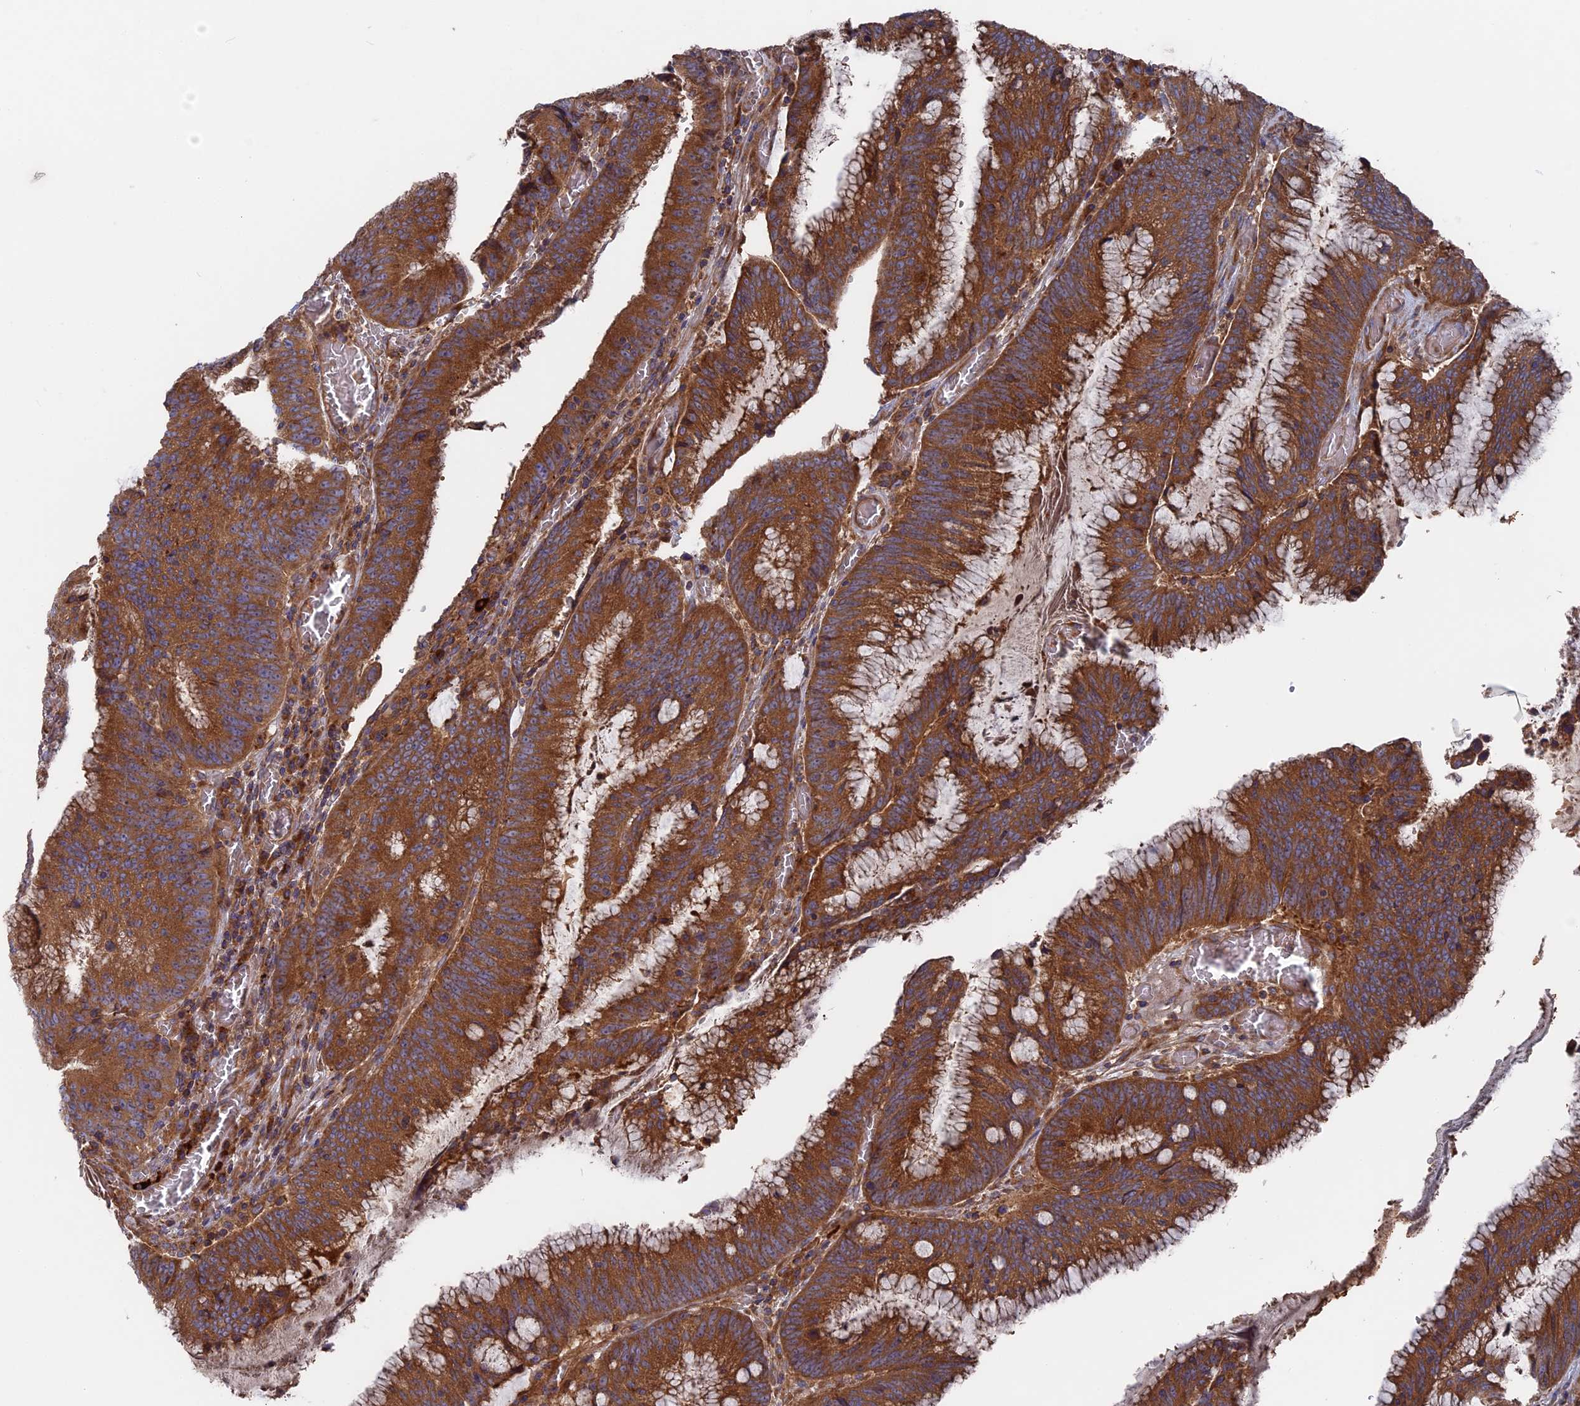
{"staining": {"intensity": "strong", "quantity": ">75%", "location": "cytoplasmic/membranous"}, "tissue": "colorectal cancer", "cell_type": "Tumor cells", "image_type": "cancer", "snomed": [{"axis": "morphology", "description": "Adenocarcinoma, NOS"}, {"axis": "topography", "description": "Rectum"}], "caption": "Brown immunohistochemical staining in human colorectal cancer exhibits strong cytoplasmic/membranous positivity in about >75% of tumor cells. (Brightfield microscopy of DAB IHC at high magnification).", "gene": "TELO2", "patient": {"sex": "female", "age": 77}}